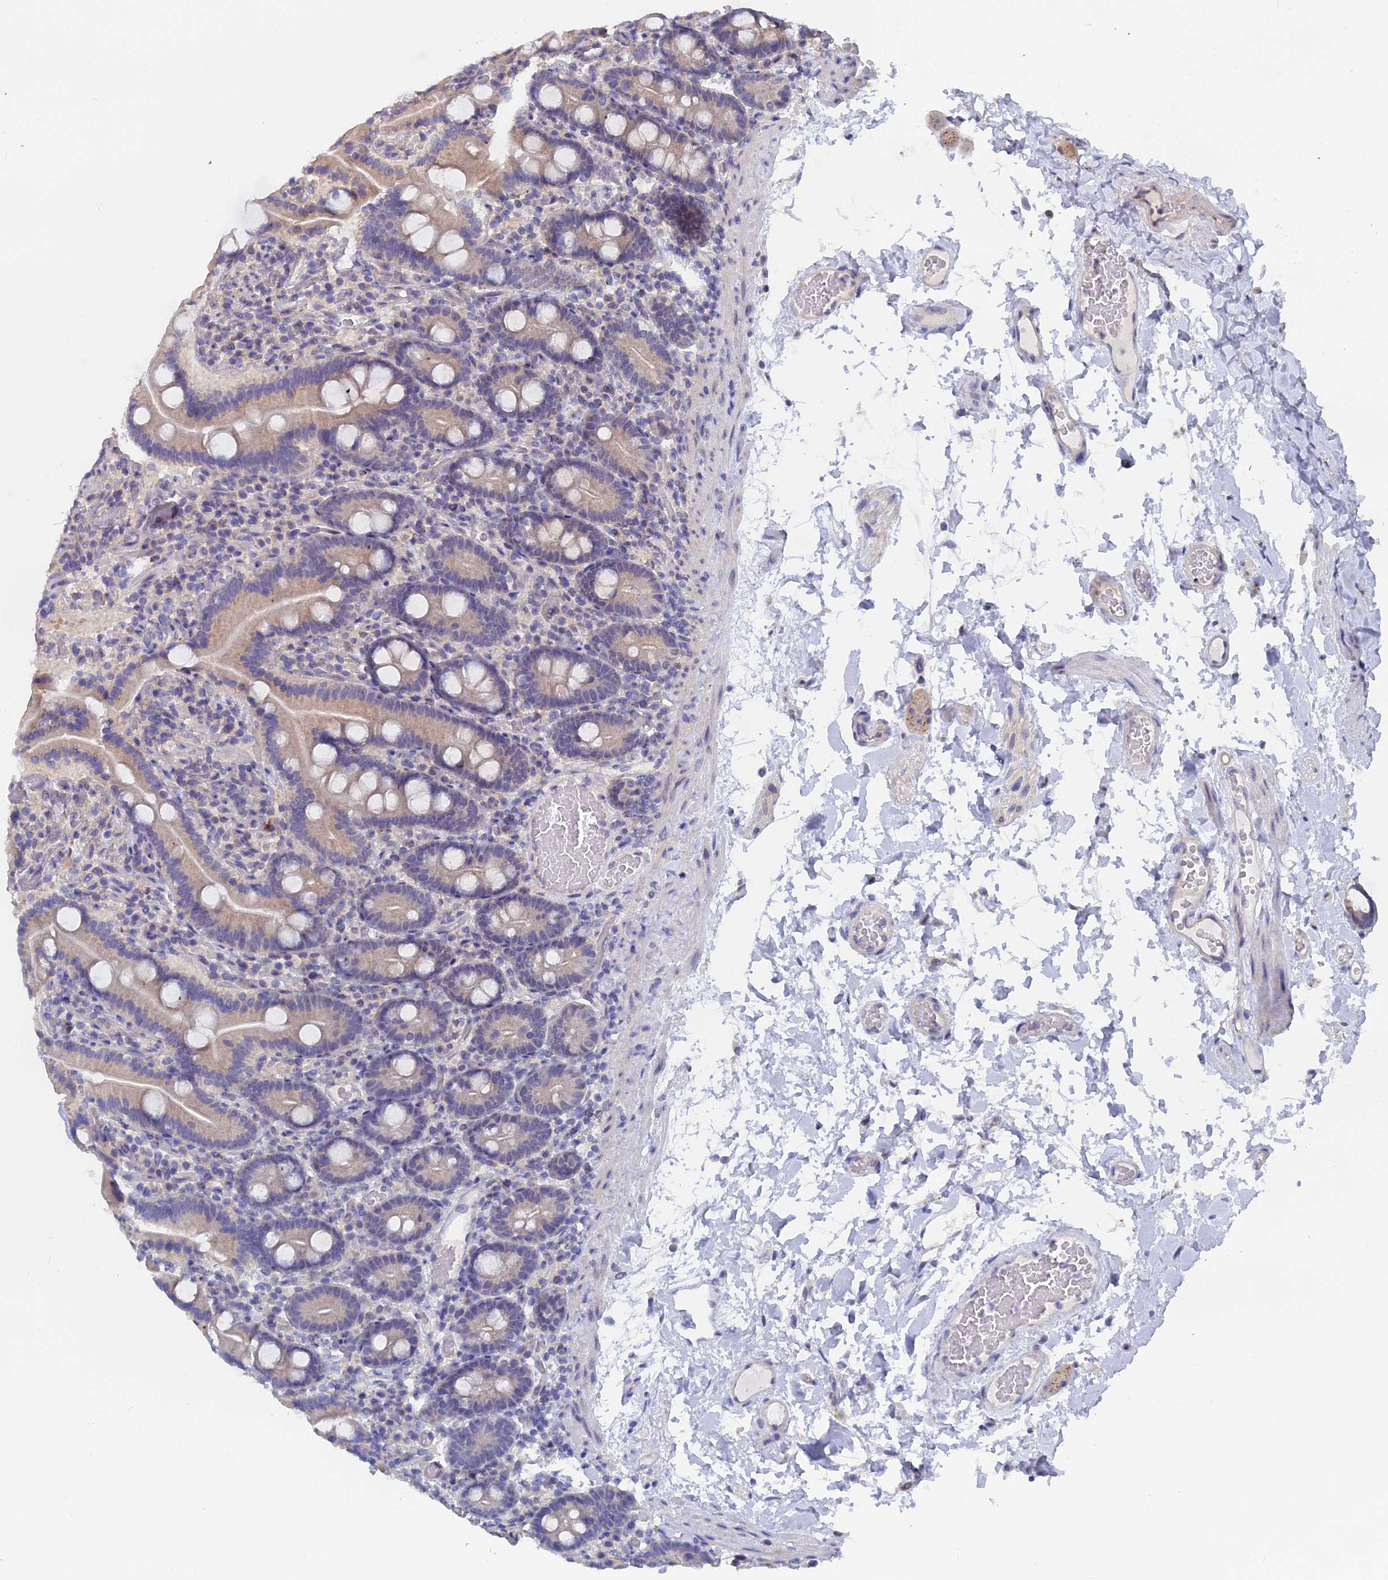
{"staining": {"intensity": "weak", "quantity": "25%-75%", "location": "cytoplasmic/membranous"}, "tissue": "duodenum", "cell_type": "Glandular cells", "image_type": "normal", "snomed": [{"axis": "morphology", "description": "Normal tissue, NOS"}, {"axis": "topography", "description": "Duodenum"}], "caption": "IHC micrograph of benign duodenum: human duodenum stained using immunohistochemistry reveals low levels of weak protein expression localized specifically in the cytoplasmic/membranous of glandular cells, appearing as a cytoplasmic/membranous brown color.", "gene": "RDX", "patient": {"sex": "male", "age": 55}}